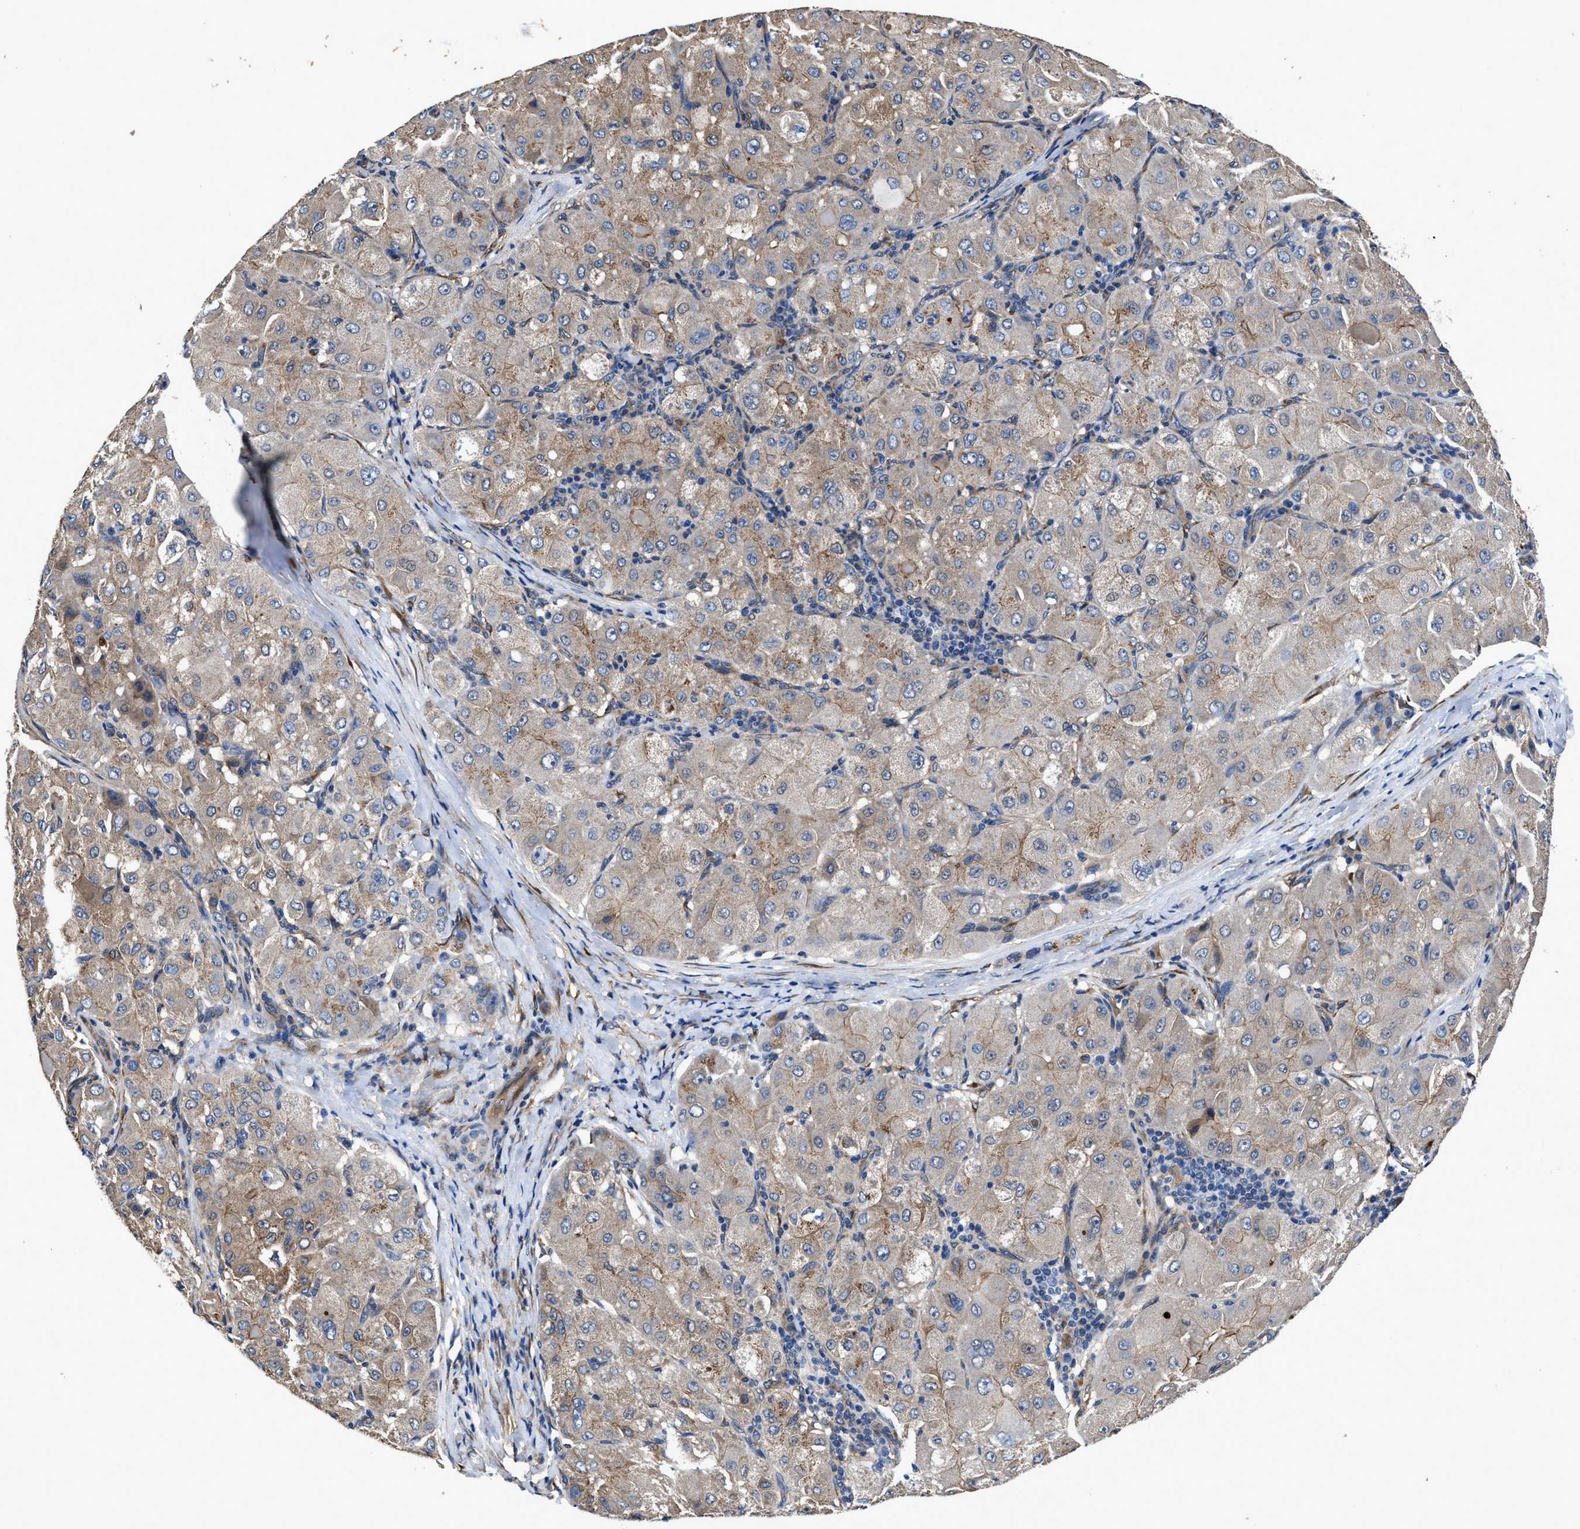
{"staining": {"intensity": "moderate", "quantity": "<25%", "location": "cytoplasmic/membranous"}, "tissue": "liver cancer", "cell_type": "Tumor cells", "image_type": "cancer", "snomed": [{"axis": "morphology", "description": "Carcinoma, Hepatocellular, NOS"}, {"axis": "topography", "description": "Liver"}], "caption": "Tumor cells display low levels of moderate cytoplasmic/membranous positivity in approximately <25% of cells in liver cancer (hepatocellular carcinoma).", "gene": "IDNK", "patient": {"sex": "male", "age": 80}}